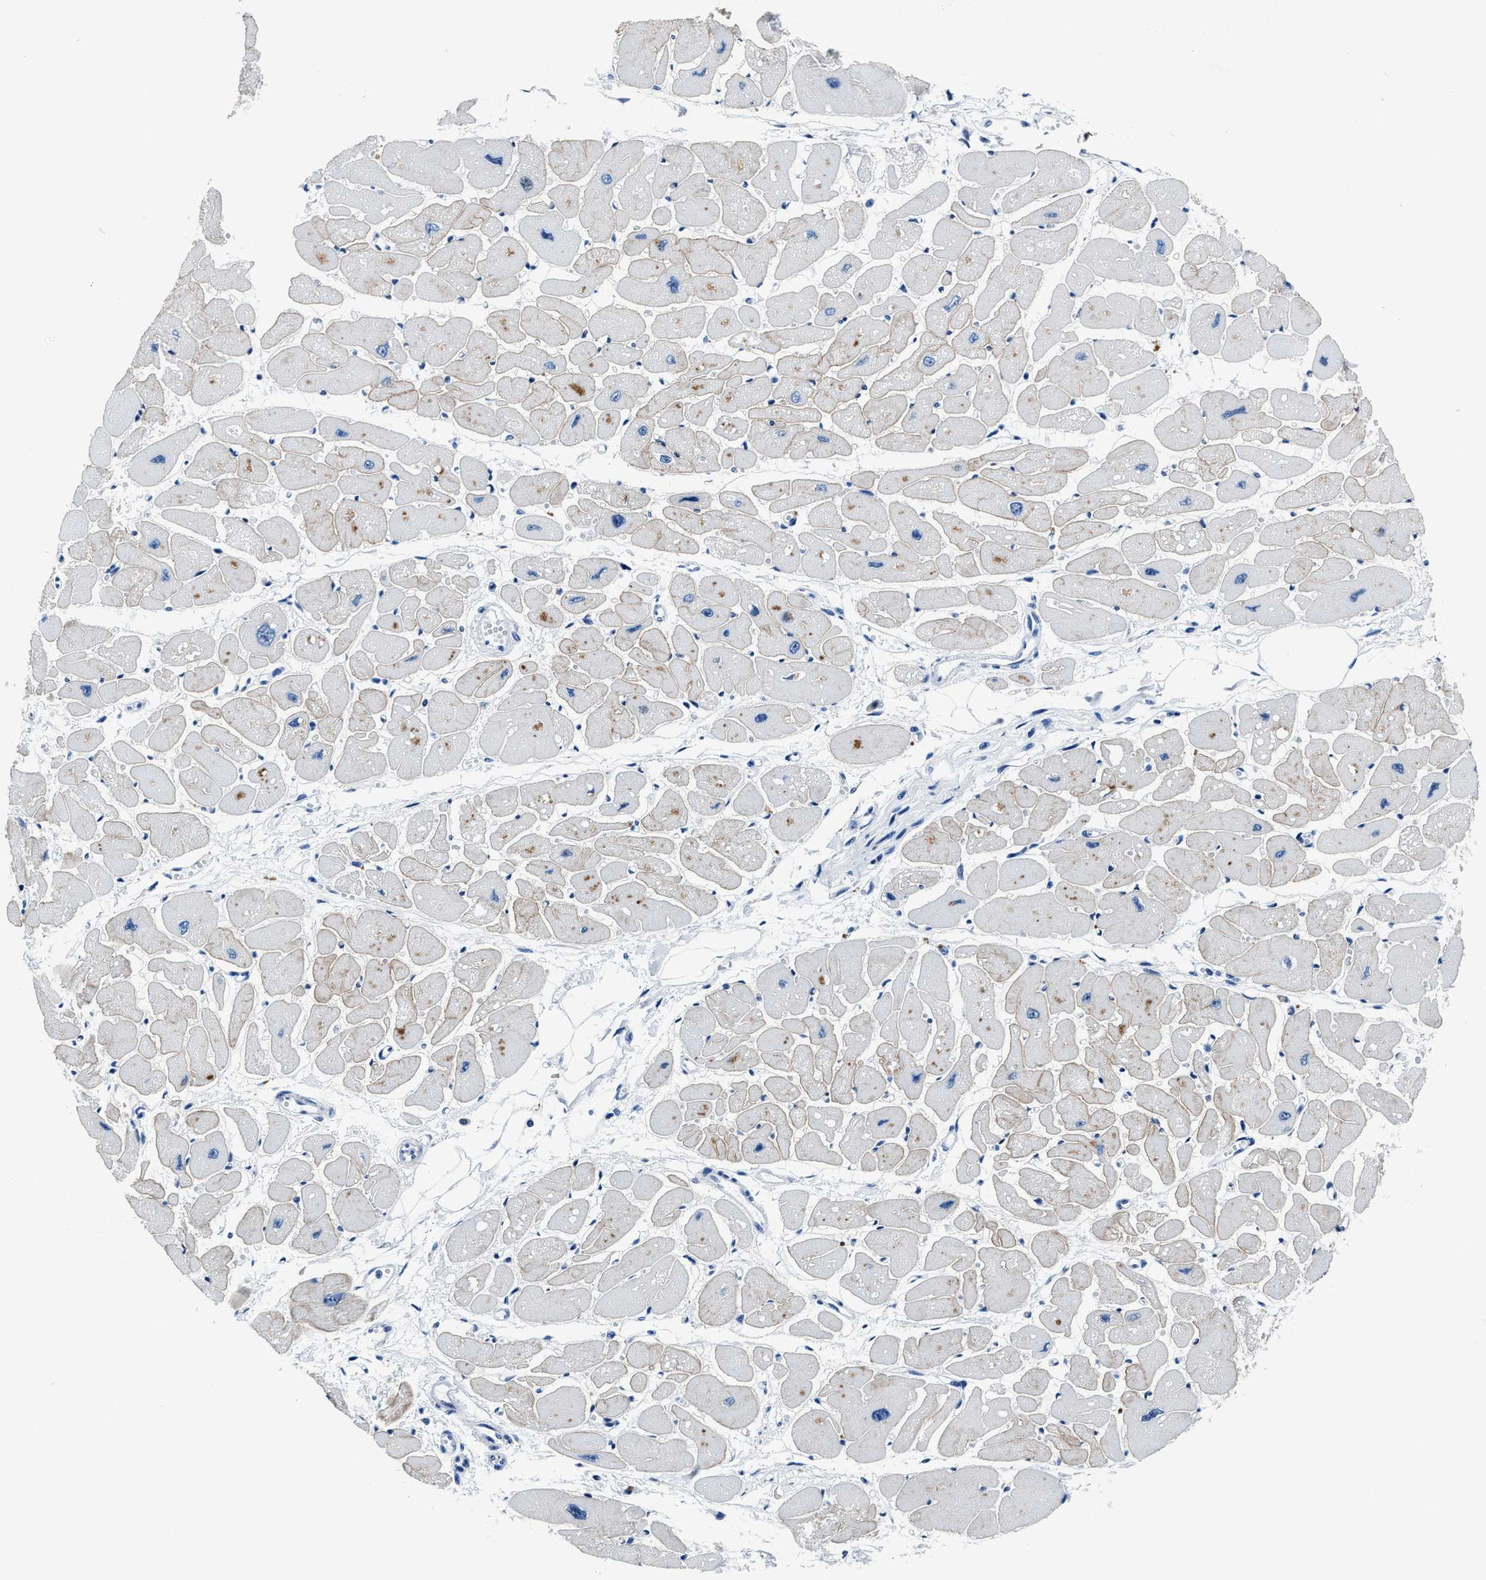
{"staining": {"intensity": "moderate", "quantity": "25%-75%", "location": "cytoplasmic/membranous"}, "tissue": "heart muscle", "cell_type": "Cardiomyocytes", "image_type": "normal", "snomed": [{"axis": "morphology", "description": "Normal tissue, NOS"}, {"axis": "topography", "description": "Heart"}], "caption": "Protein staining of unremarkable heart muscle exhibits moderate cytoplasmic/membranous positivity in approximately 25%-75% of cardiomyocytes.", "gene": "LMO7", "patient": {"sex": "female", "age": 54}}